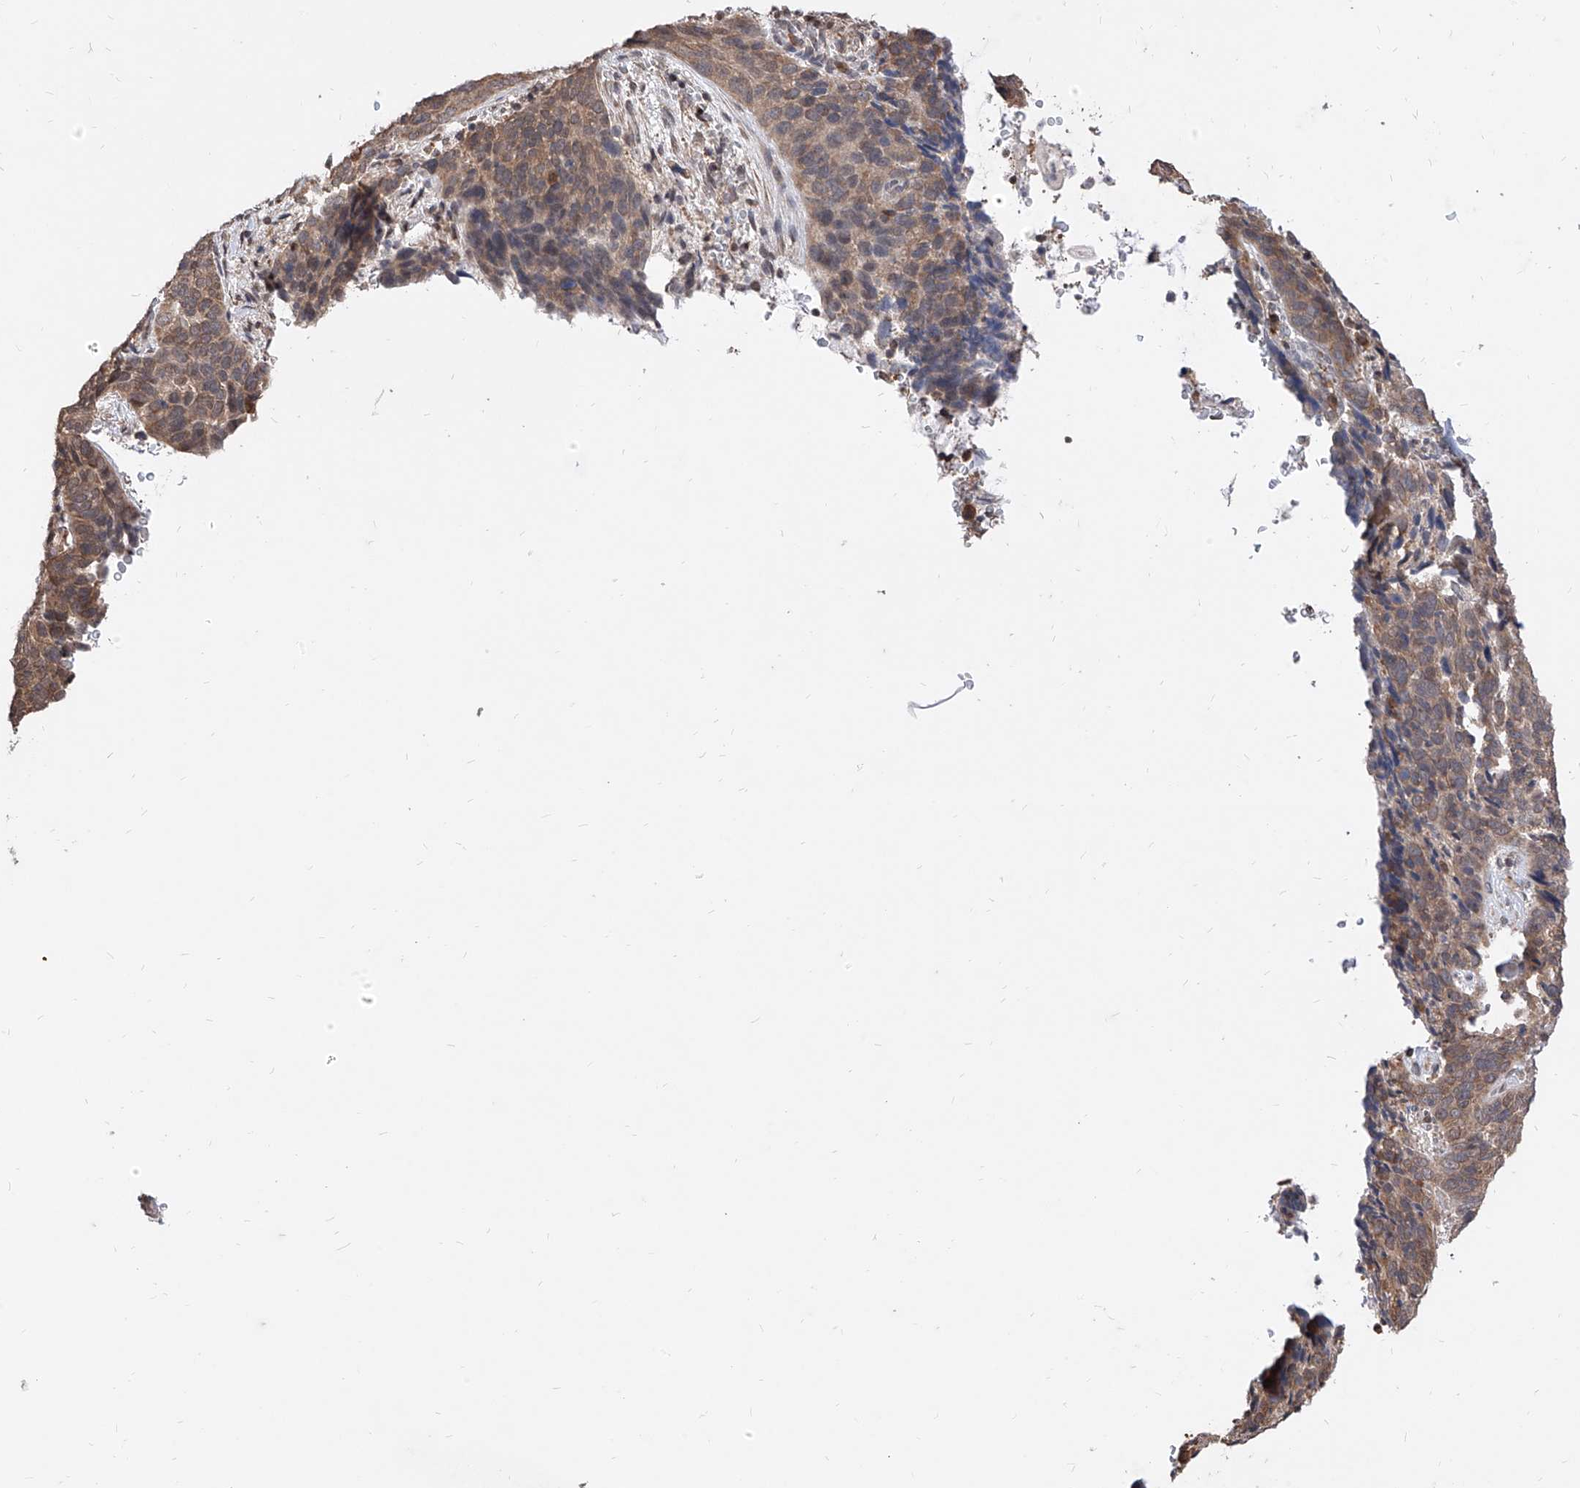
{"staining": {"intensity": "moderate", "quantity": ">75%", "location": "cytoplasmic/membranous"}, "tissue": "cervical cancer", "cell_type": "Tumor cells", "image_type": "cancer", "snomed": [{"axis": "morphology", "description": "Squamous cell carcinoma, NOS"}, {"axis": "topography", "description": "Cervix"}], "caption": "Immunohistochemistry photomicrograph of human cervical squamous cell carcinoma stained for a protein (brown), which shows medium levels of moderate cytoplasmic/membranous positivity in approximately >75% of tumor cells.", "gene": "C8orf82", "patient": {"sex": "female", "age": 60}}